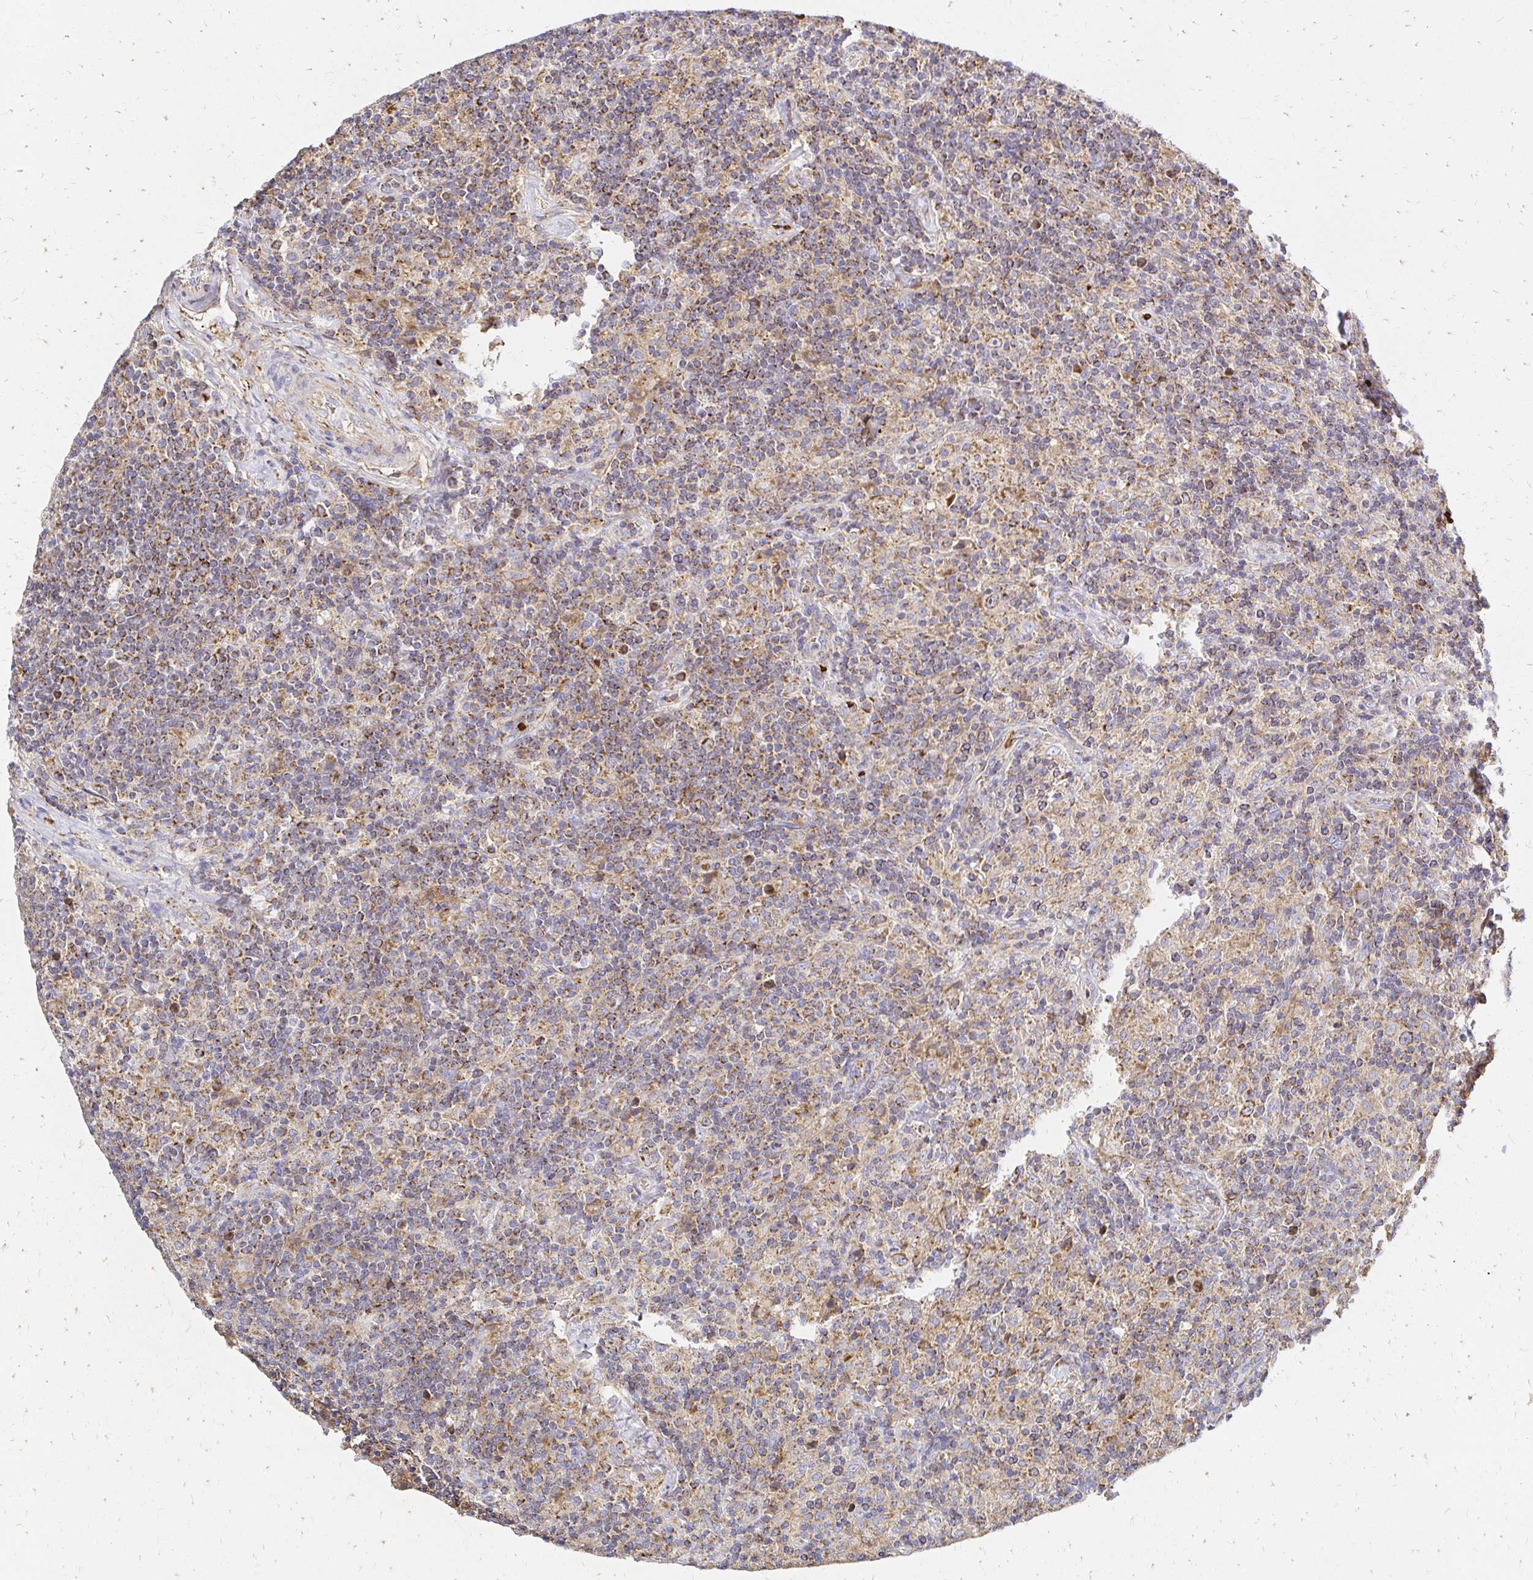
{"staining": {"intensity": "moderate", "quantity": ">75%", "location": "cytoplasmic/membranous"}, "tissue": "lymphoma", "cell_type": "Tumor cells", "image_type": "cancer", "snomed": [{"axis": "morphology", "description": "Hodgkin's disease, NOS"}, {"axis": "topography", "description": "Lymph node"}], "caption": "Hodgkin's disease stained with DAB IHC displays medium levels of moderate cytoplasmic/membranous expression in approximately >75% of tumor cells.", "gene": "MRPL13", "patient": {"sex": "male", "age": 70}}